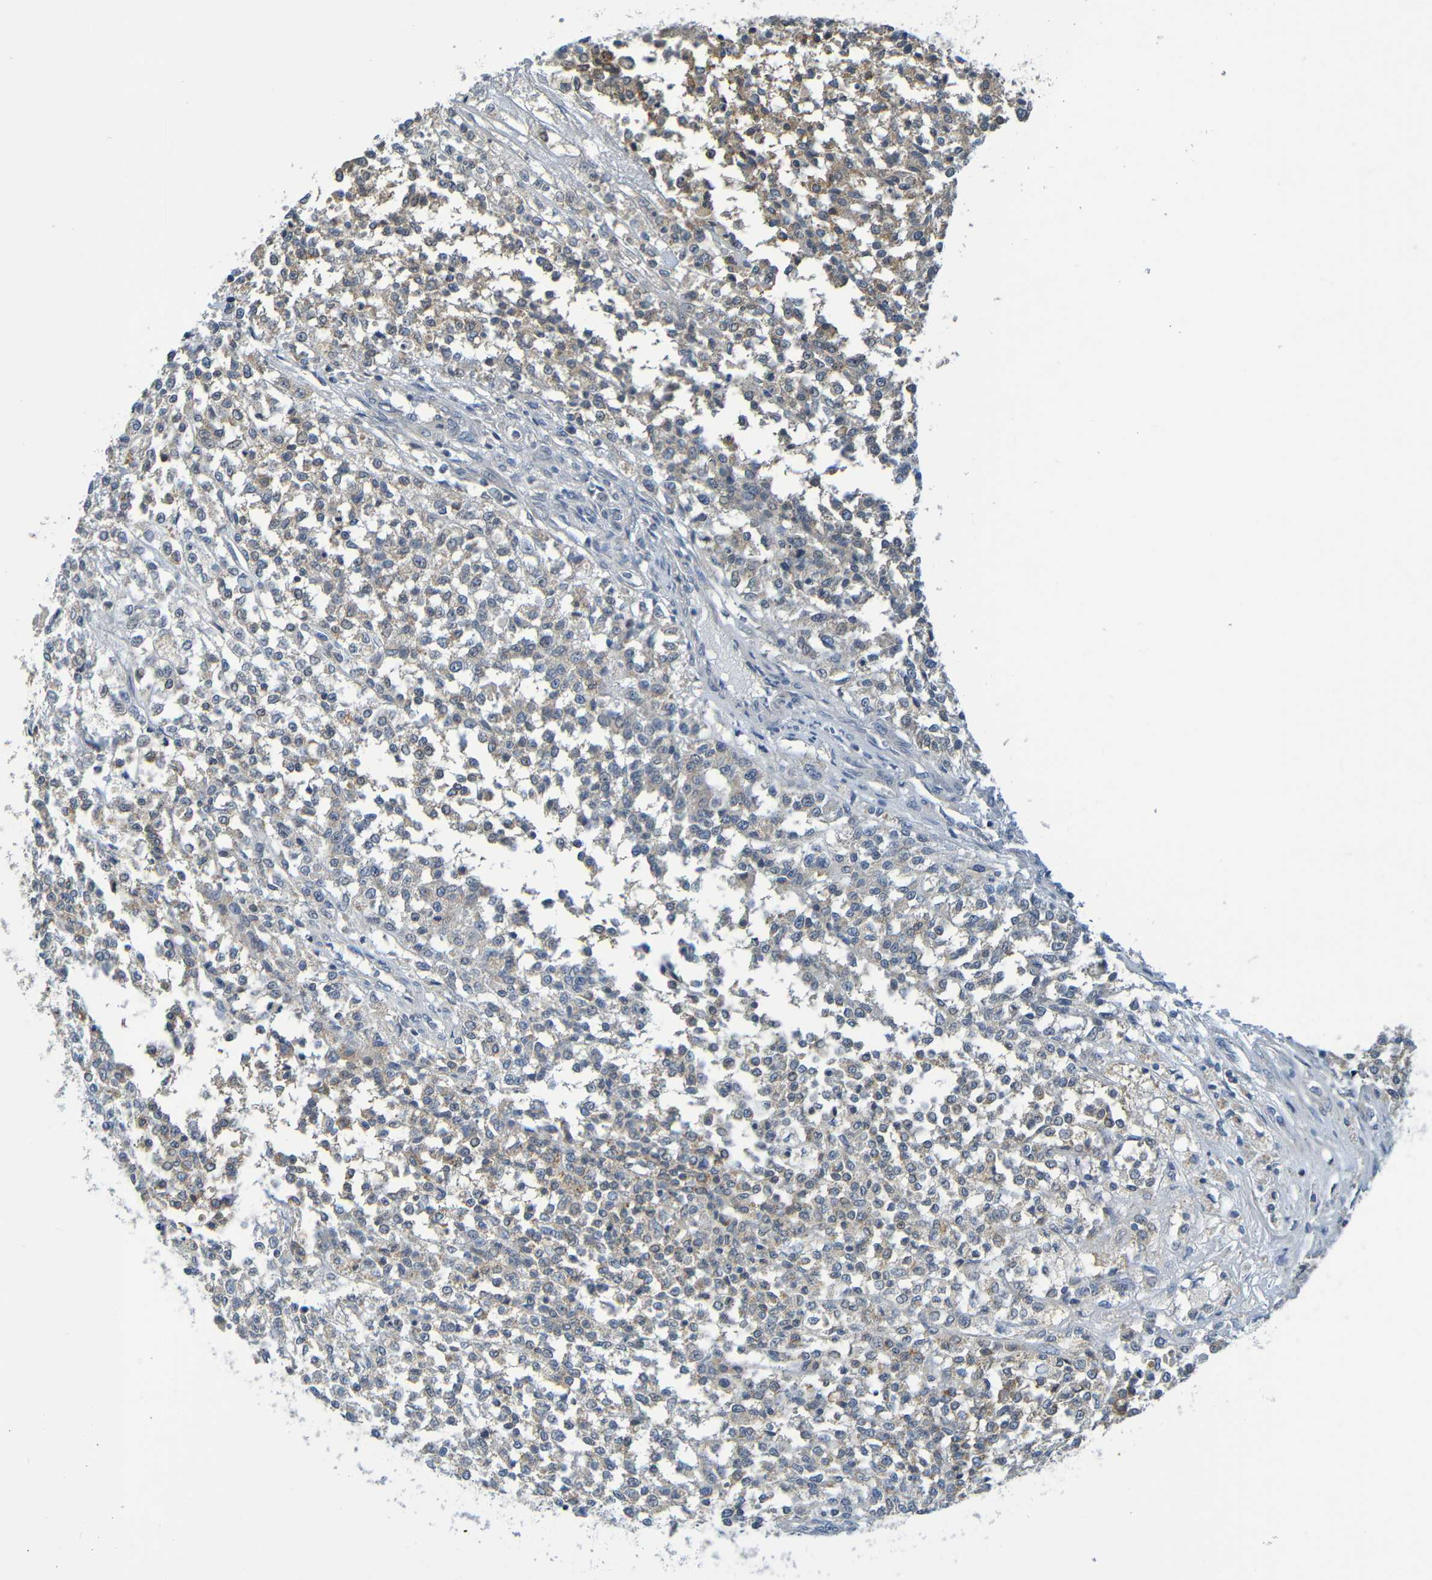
{"staining": {"intensity": "weak", "quantity": ">75%", "location": "cytoplasmic/membranous"}, "tissue": "testis cancer", "cell_type": "Tumor cells", "image_type": "cancer", "snomed": [{"axis": "morphology", "description": "Seminoma, NOS"}, {"axis": "topography", "description": "Testis"}], "caption": "This is a histology image of IHC staining of testis cancer (seminoma), which shows weak positivity in the cytoplasmic/membranous of tumor cells.", "gene": "CYP4F2", "patient": {"sex": "male", "age": 59}}